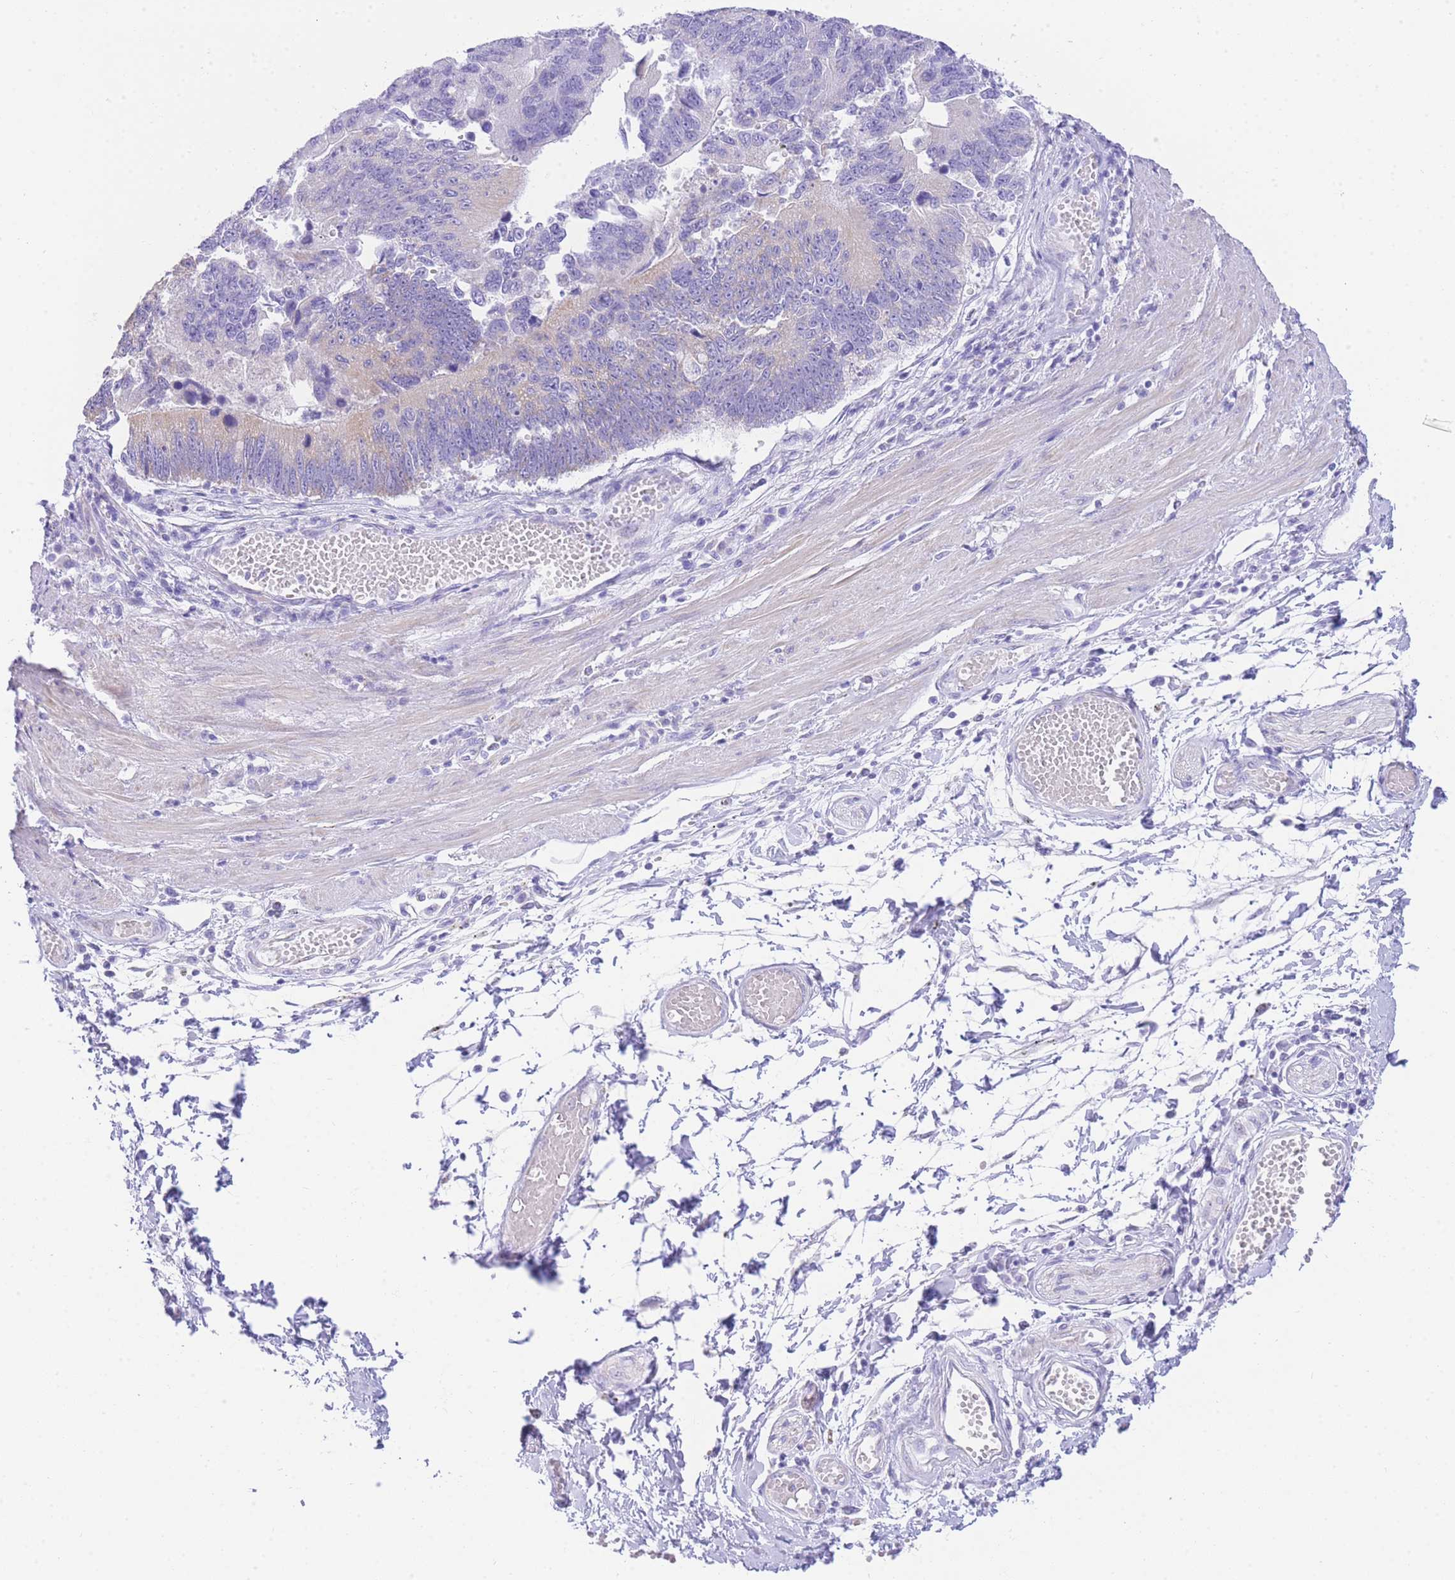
{"staining": {"intensity": "negative", "quantity": "none", "location": "none"}, "tissue": "stomach cancer", "cell_type": "Tumor cells", "image_type": "cancer", "snomed": [{"axis": "morphology", "description": "Adenocarcinoma, NOS"}, {"axis": "topography", "description": "Stomach"}], "caption": "This image is of adenocarcinoma (stomach) stained with immunohistochemistry to label a protein in brown with the nuclei are counter-stained blue. There is no staining in tumor cells.", "gene": "ACSM4", "patient": {"sex": "male", "age": 59}}